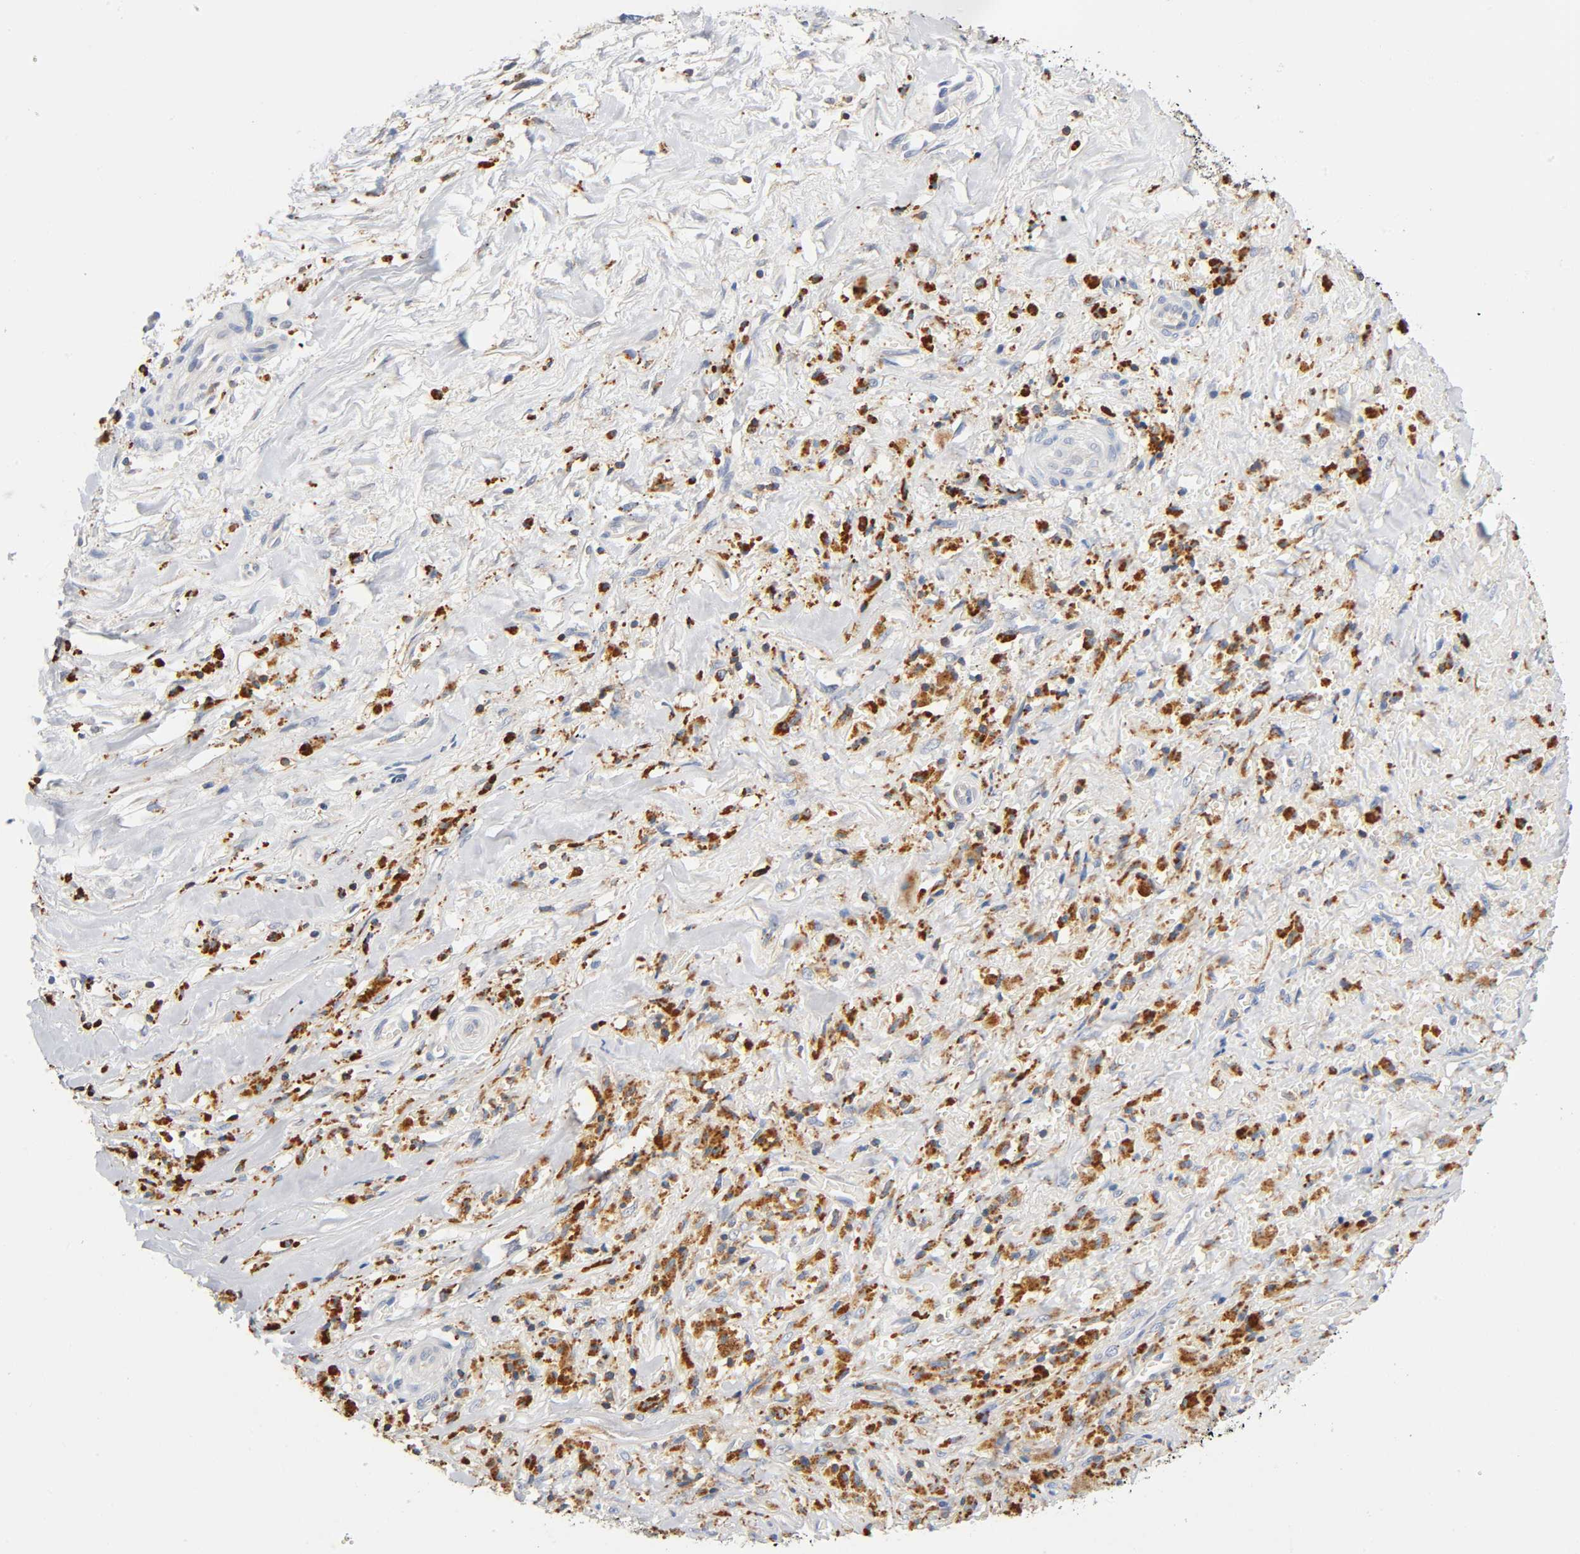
{"staining": {"intensity": "negative", "quantity": "none", "location": "none"}, "tissue": "liver cancer", "cell_type": "Tumor cells", "image_type": "cancer", "snomed": [{"axis": "morphology", "description": "Cholangiocarcinoma"}, {"axis": "topography", "description": "Liver"}], "caption": "Image shows no significant protein positivity in tumor cells of liver cholangiocarcinoma.", "gene": "UCKL1", "patient": {"sex": "female", "age": 70}}